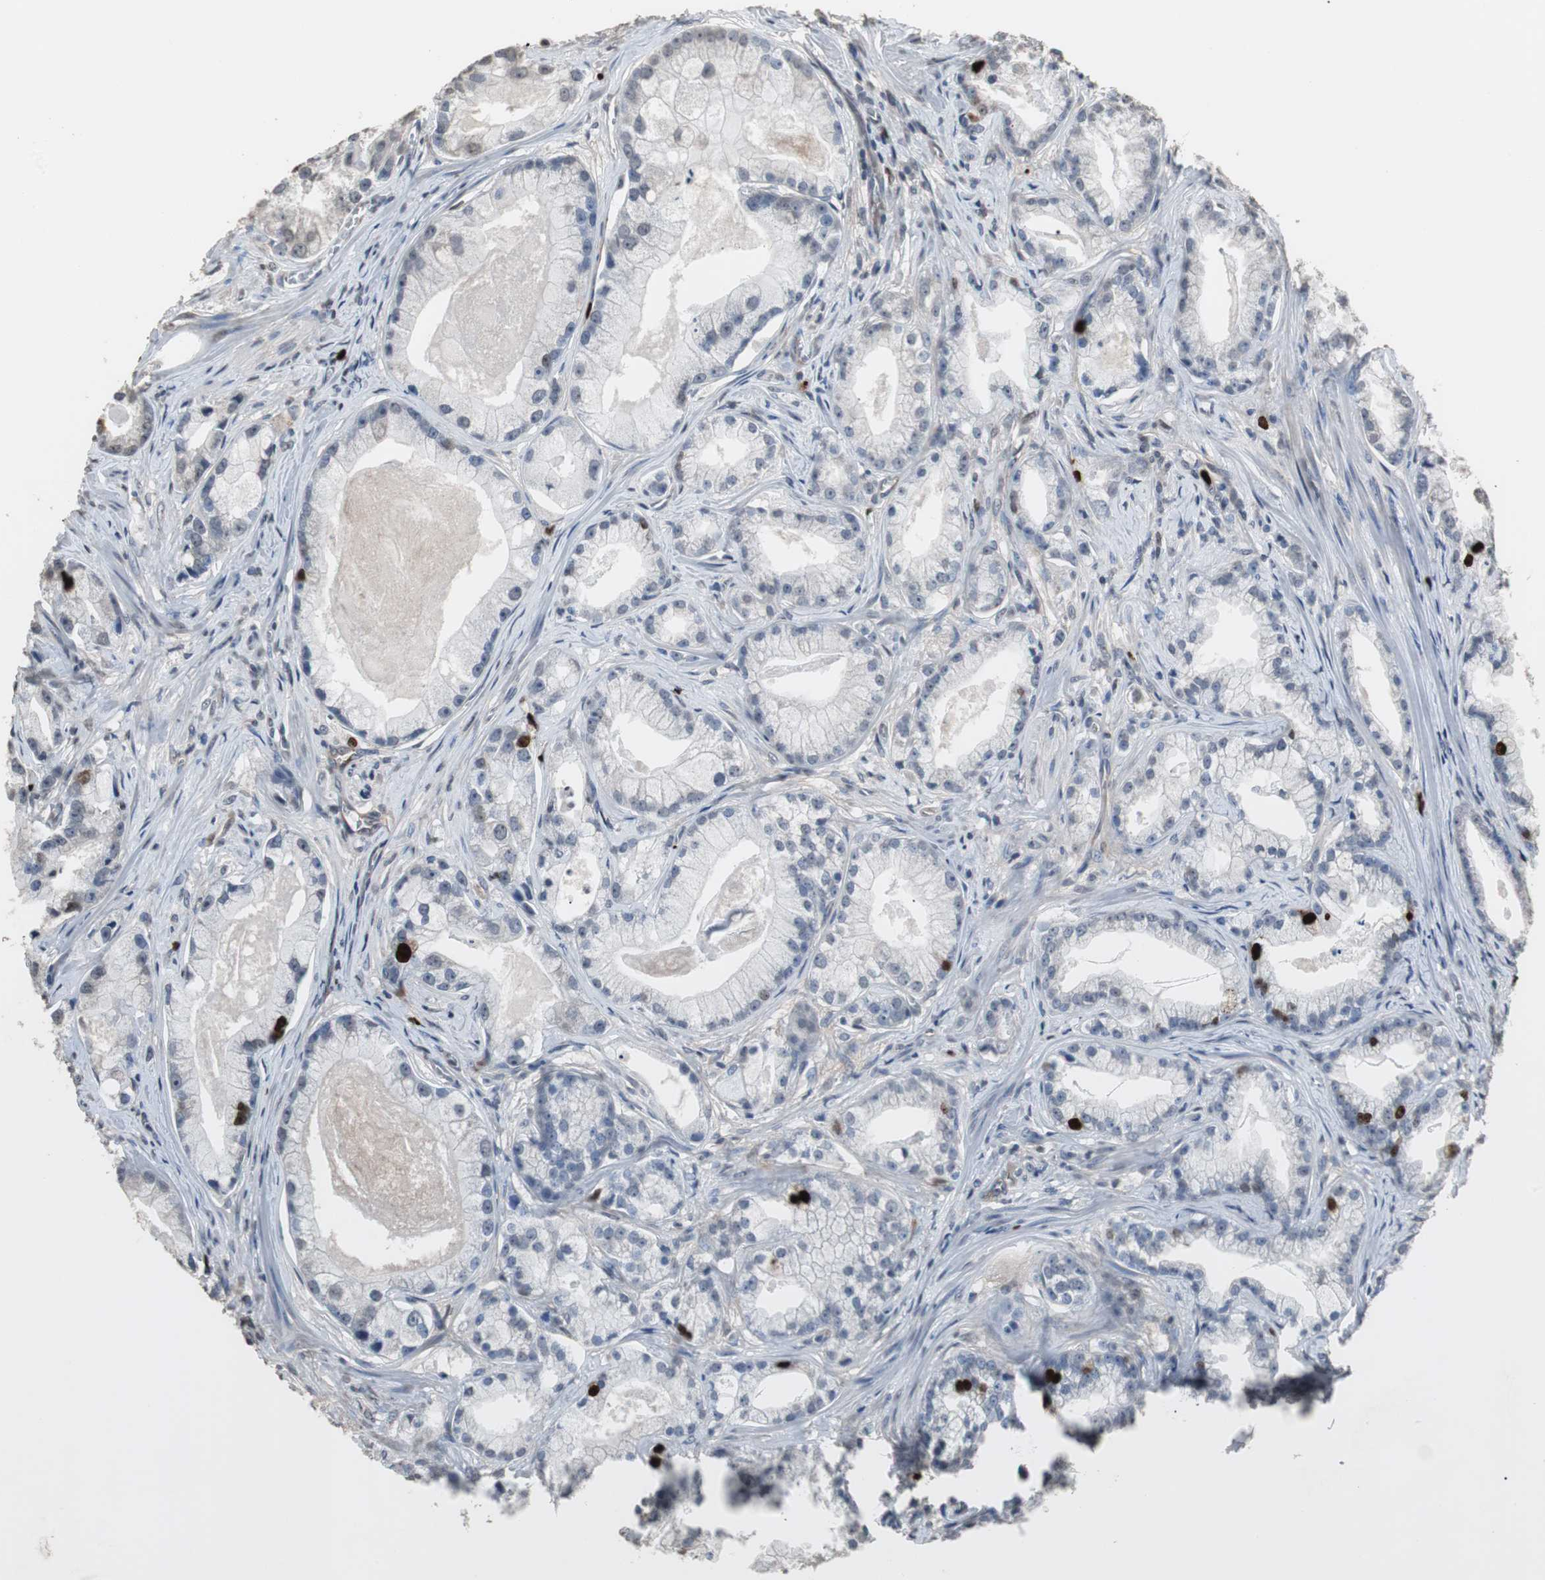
{"staining": {"intensity": "strong", "quantity": "<25%", "location": "nuclear"}, "tissue": "prostate cancer", "cell_type": "Tumor cells", "image_type": "cancer", "snomed": [{"axis": "morphology", "description": "Adenocarcinoma, Low grade"}, {"axis": "topography", "description": "Prostate"}], "caption": "Immunohistochemical staining of prostate low-grade adenocarcinoma displays strong nuclear protein expression in about <25% of tumor cells.", "gene": "TOP2A", "patient": {"sex": "male", "age": 59}}